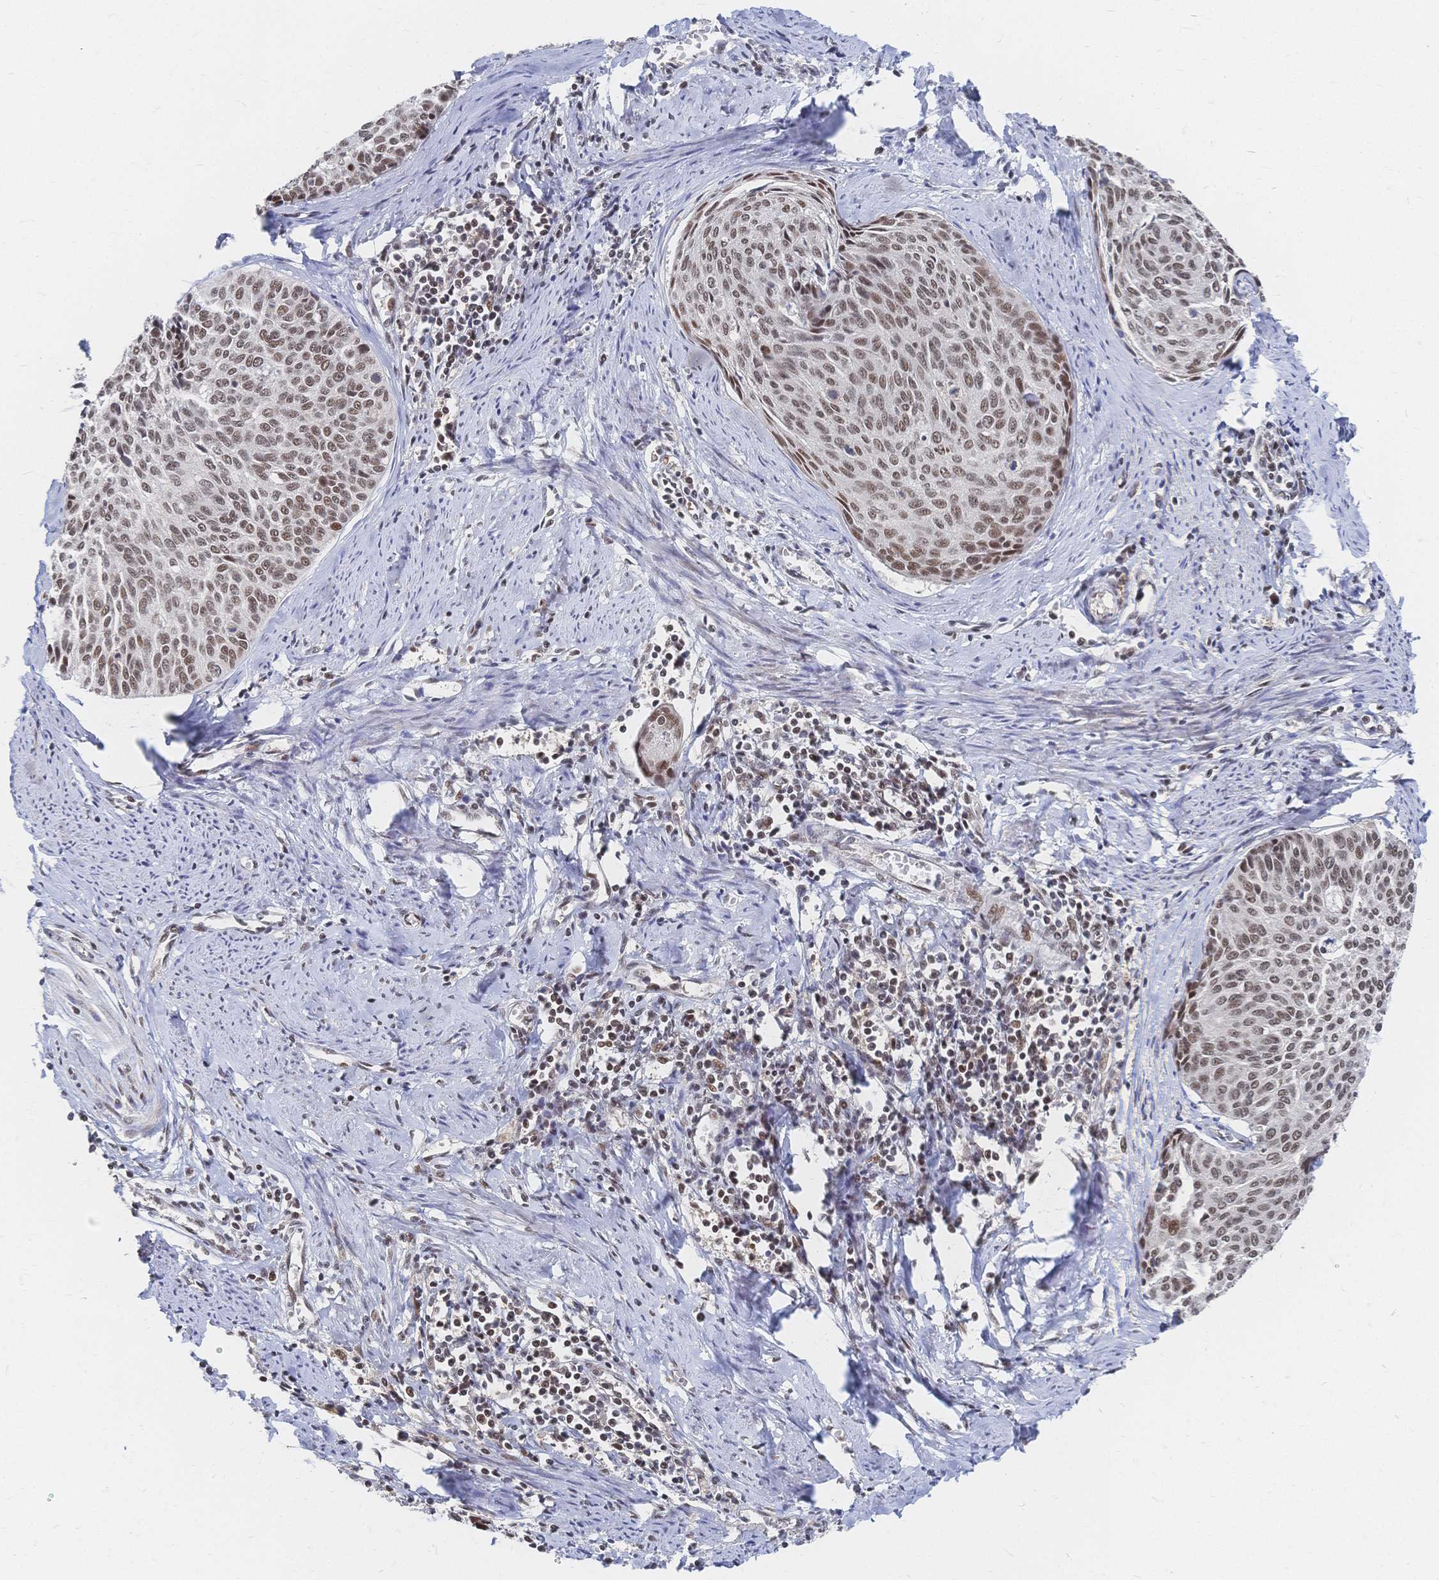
{"staining": {"intensity": "moderate", "quantity": ">75%", "location": "nuclear"}, "tissue": "cervical cancer", "cell_type": "Tumor cells", "image_type": "cancer", "snomed": [{"axis": "morphology", "description": "Squamous cell carcinoma, NOS"}, {"axis": "topography", "description": "Cervix"}], "caption": "A histopathology image showing moderate nuclear staining in about >75% of tumor cells in squamous cell carcinoma (cervical), as visualized by brown immunohistochemical staining.", "gene": "NELFA", "patient": {"sex": "female", "age": 55}}